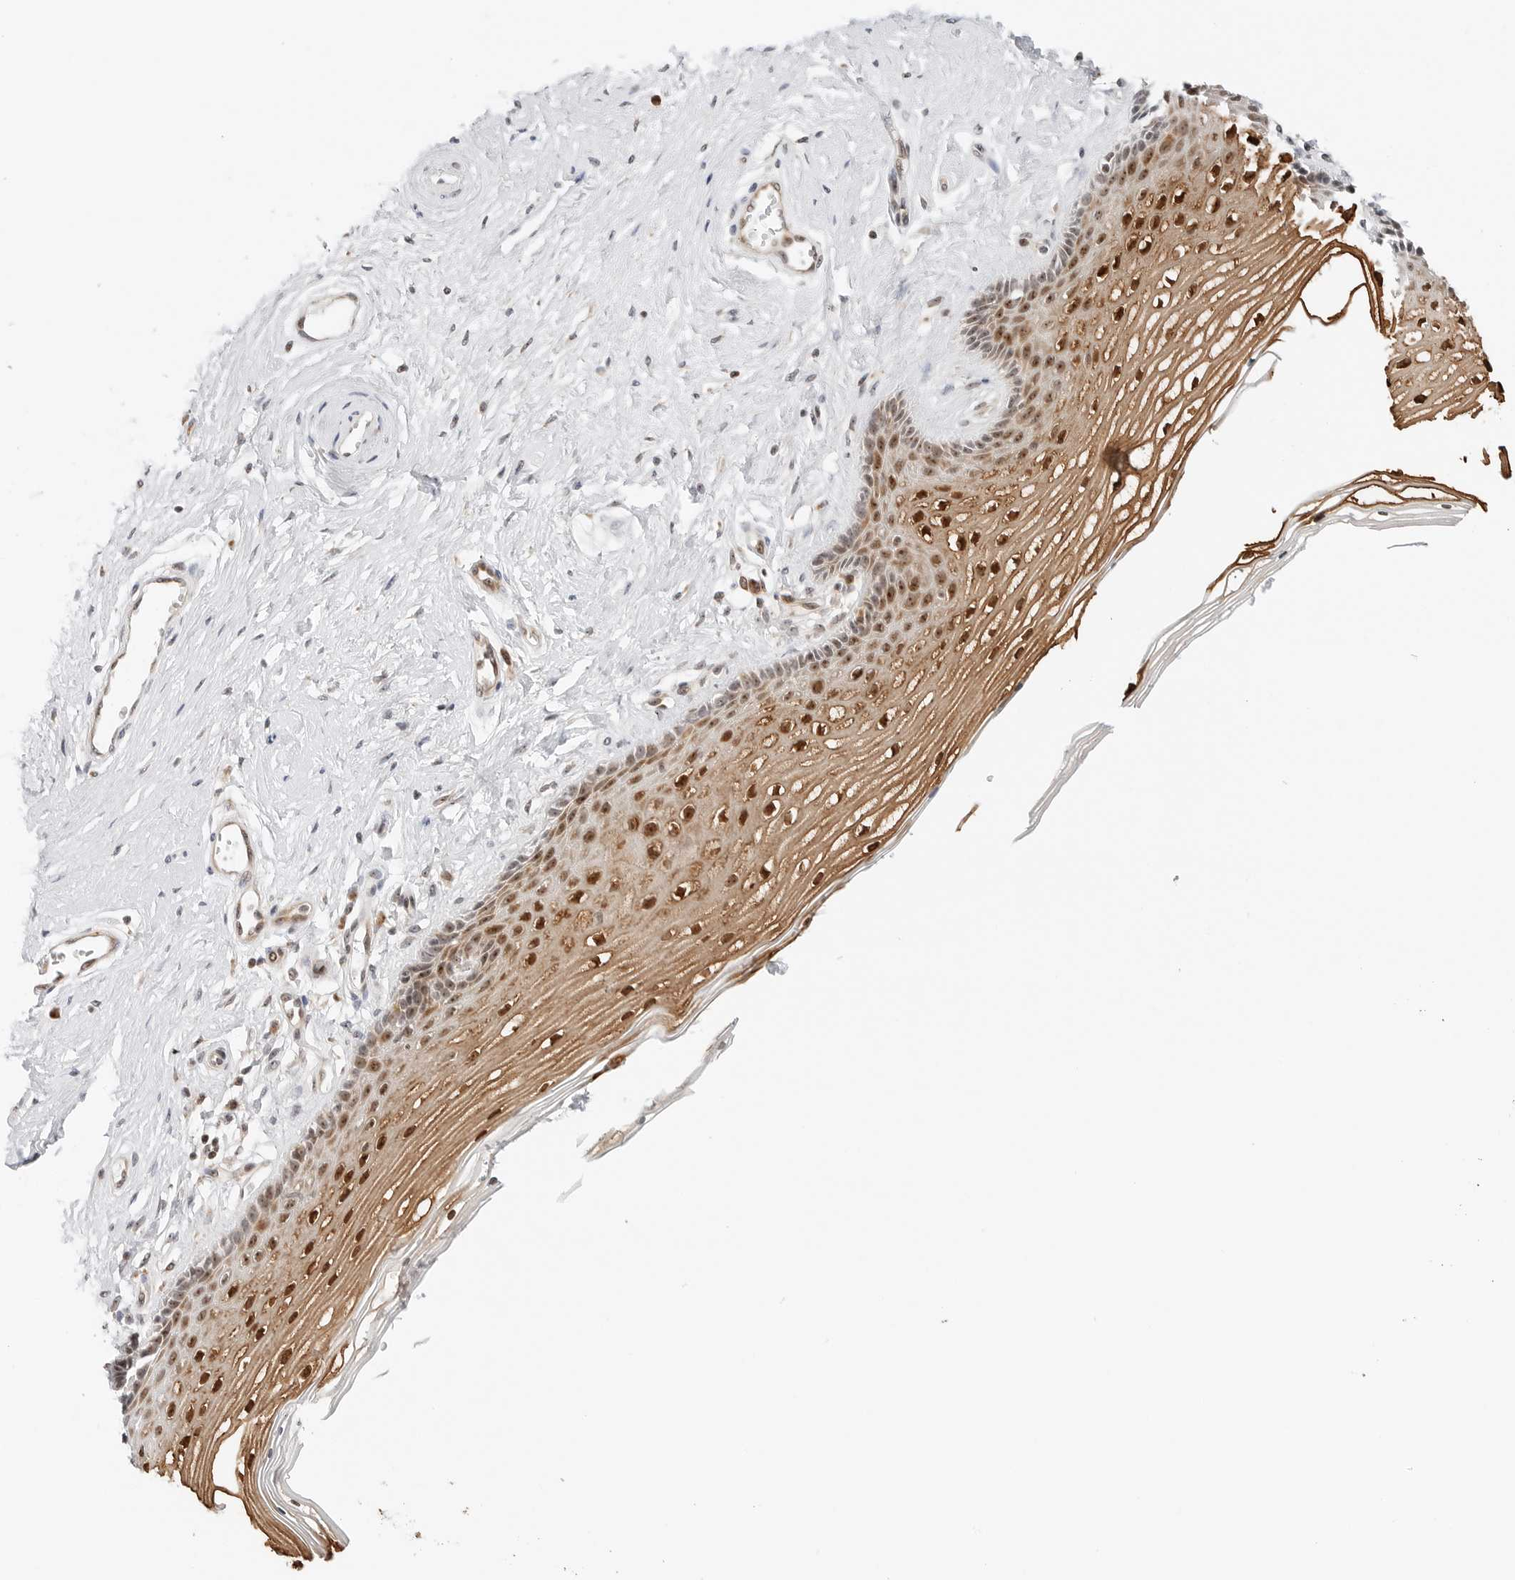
{"staining": {"intensity": "strong", "quantity": "25%-75%", "location": "cytoplasmic/membranous,nuclear"}, "tissue": "vagina", "cell_type": "Squamous epithelial cells", "image_type": "normal", "snomed": [{"axis": "morphology", "description": "Normal tissue, NOS"}, {"axis": "topography", "description": "Vagina"}], "caption": "A histopathology image of vagina stained for a protein exhibits strong cytoplasmic/membranous,nuclear brown staining in squamous epithelial cells. (Stains: DAB in brown, nuclei in blue, Microscopy: brightfield microscopy at high magnification).", "gene": "RIMKLA", "patient": {"sex": "female", "age": 46}}